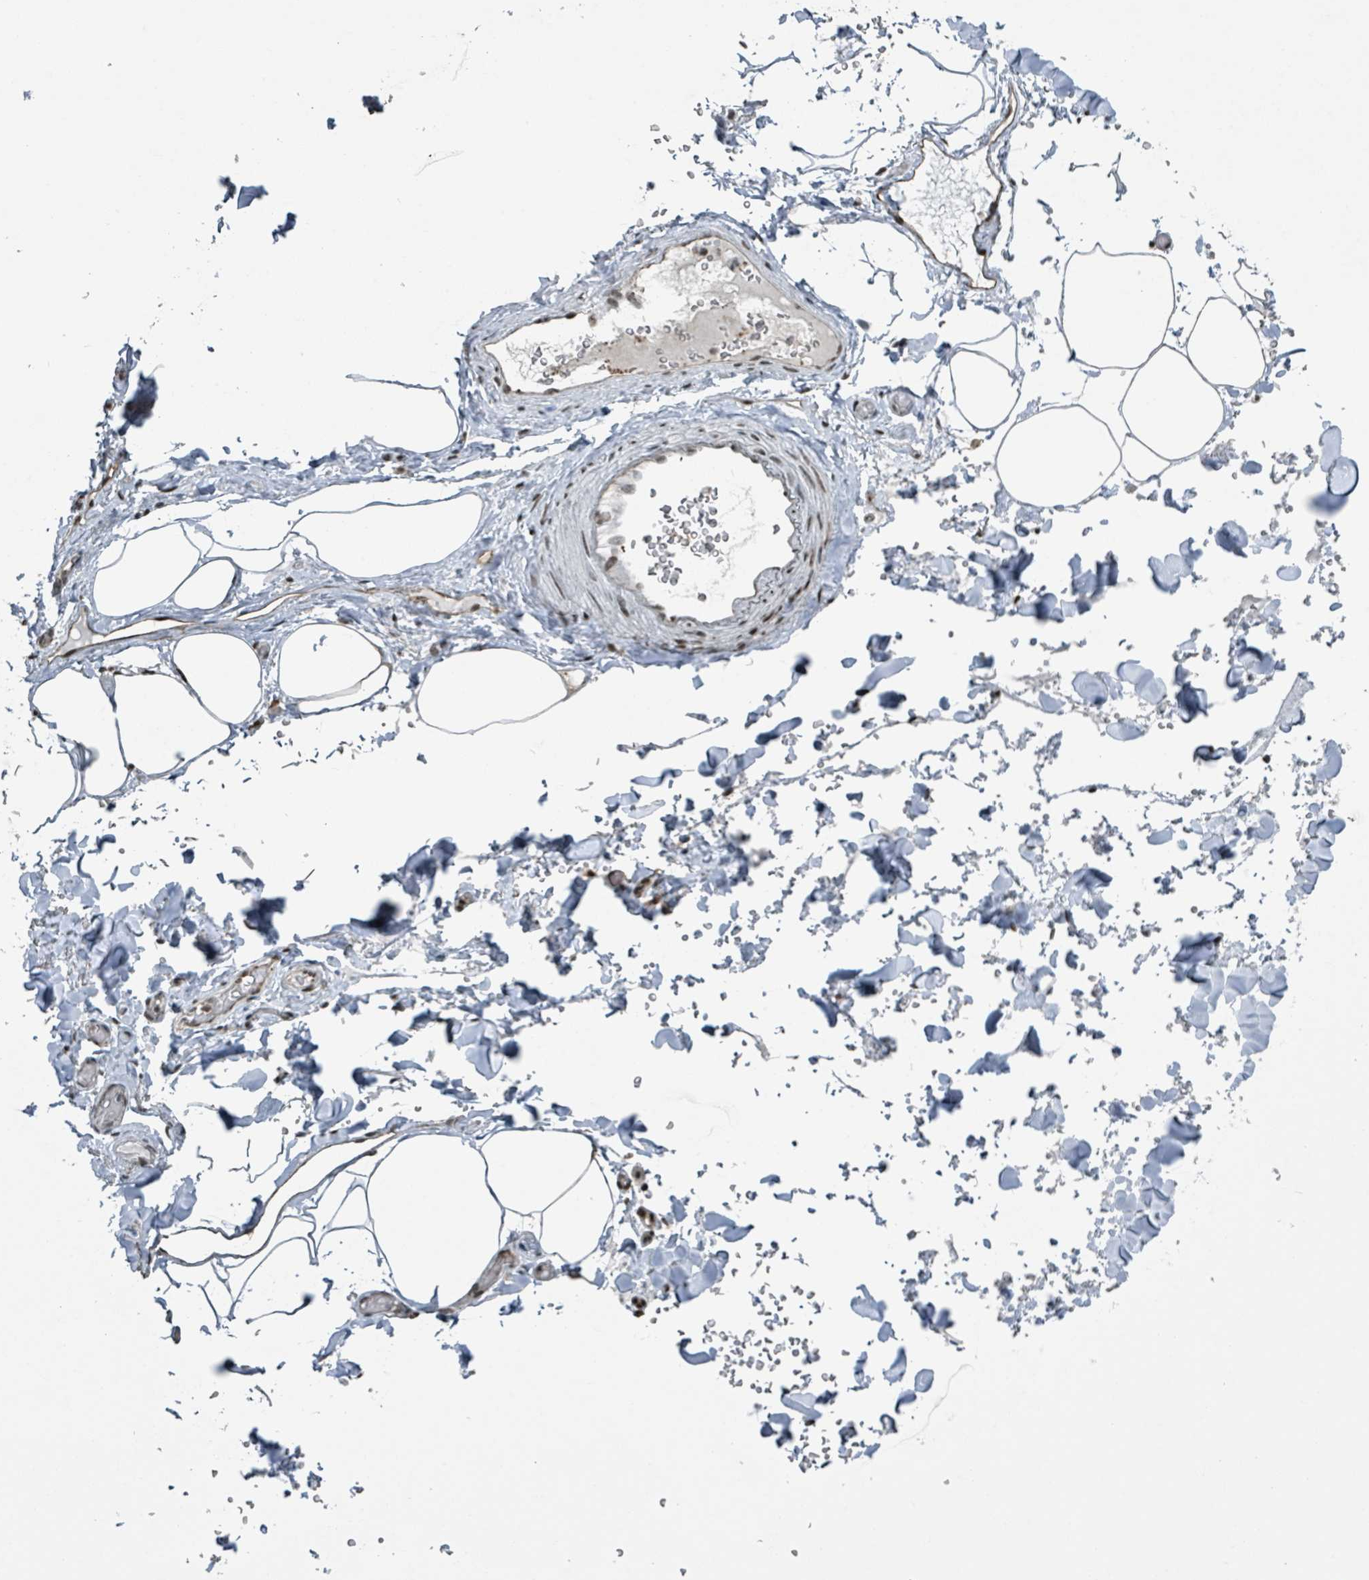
{"staining": {"intensity": "weak", "quantity": ">75%", "location": "nuclear"}, "tissue": "adipose tissue", "cell_type": "Adipocytes", "image_type": "normal", "snomed": [{"axis": "morphology", "description": "Normal tissue, NOS"}, {"axis": "topography", "description": "Rectum"}, {"axis": "topography", "description": "Peripheral nerve tissue"}], "caption": "This is a photomicrograph of IHC staining of benign adipose tissue, which shows weak expression in the nuclear of adipocytes.", "gene": "PHIP", "patient": {"sex": "female", "age": 69}}